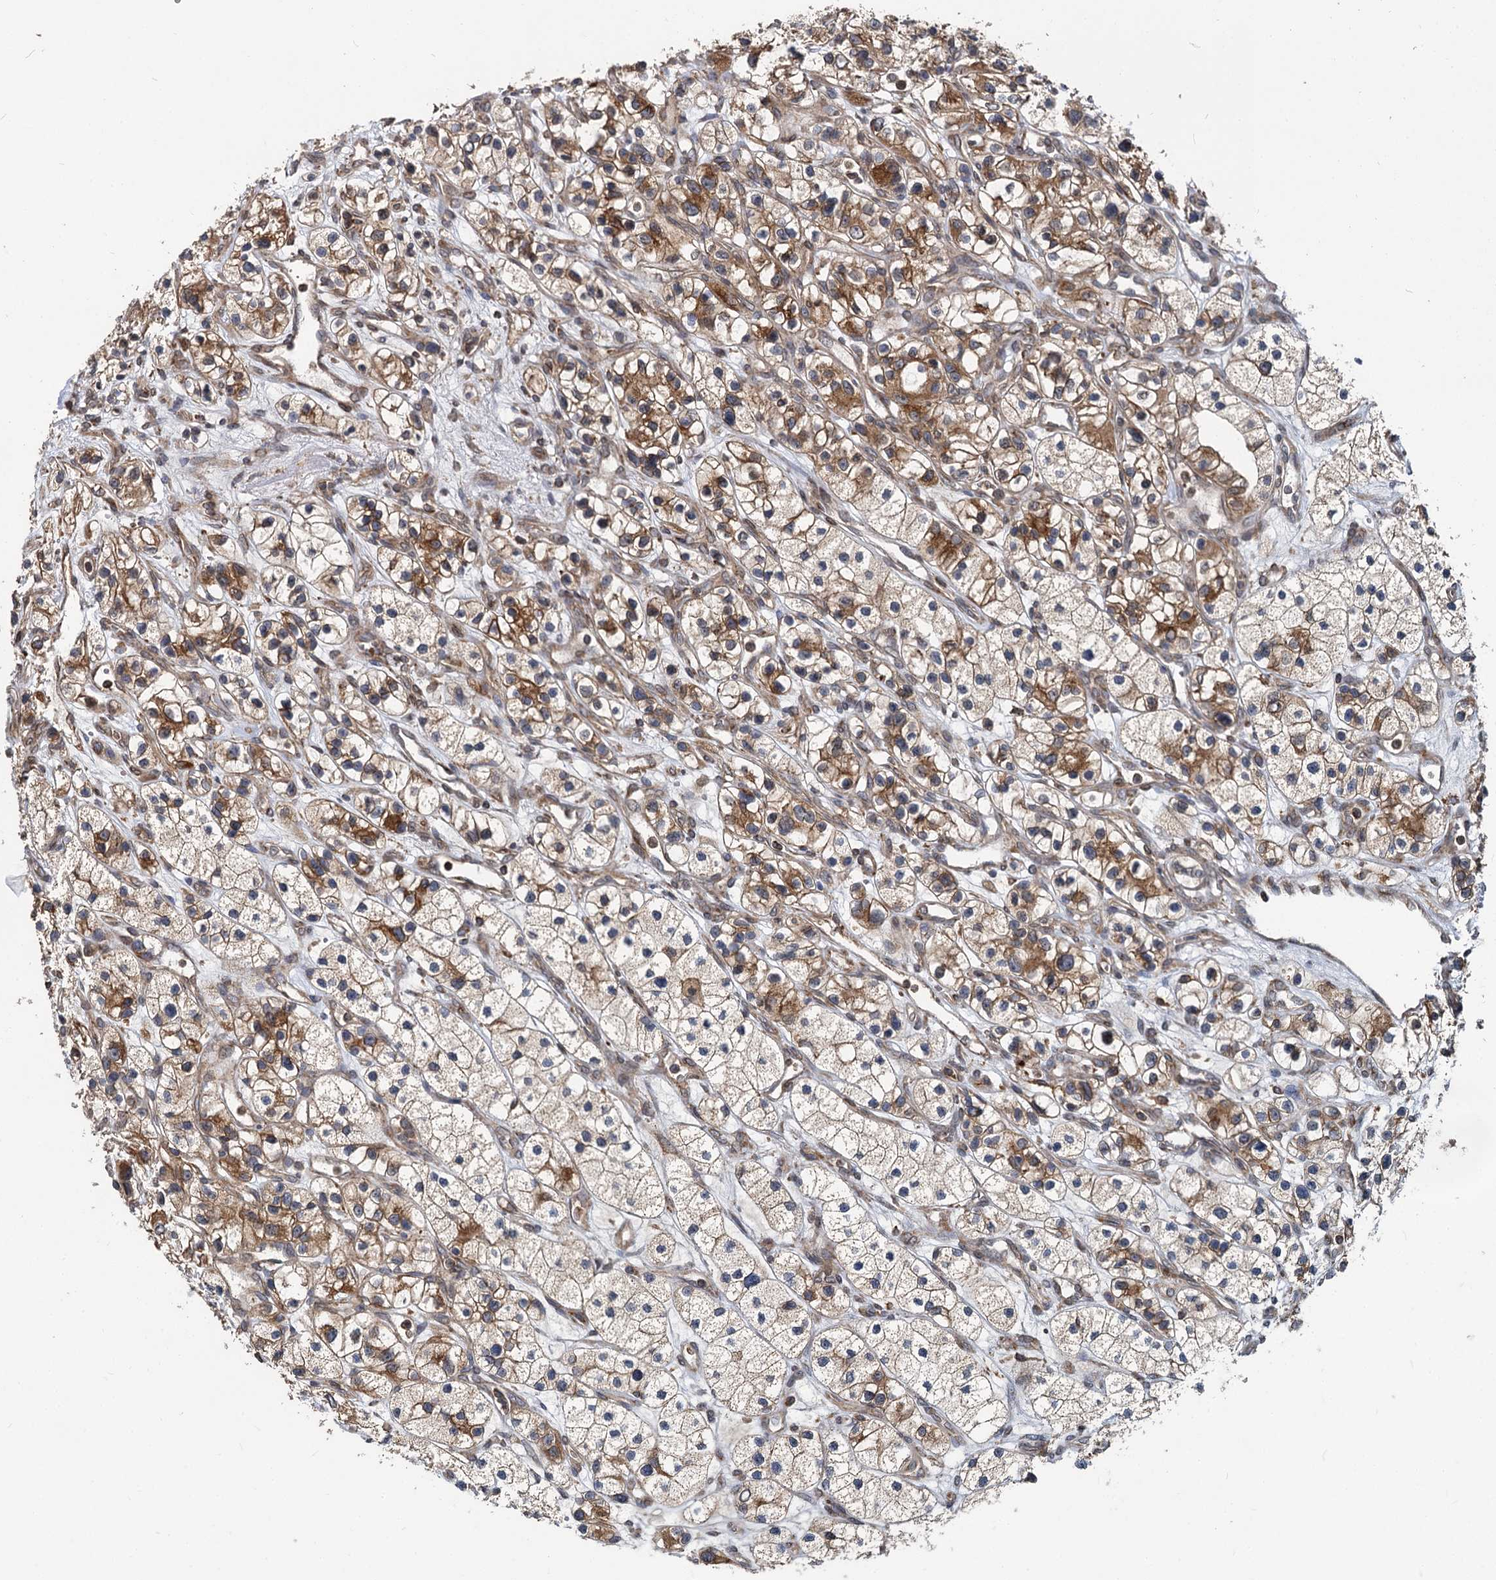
{"staining": {"intensity": "strong", "quantity": "25%-75%", "location": "cytoplasmic/membranous"}, "tissue": "renal cancer", "cell_type": "Tumor cells", "image_type": "cancer", "snomed": [{"axis": "morphology", "description": "Adenocarcinoma, NOS"}, {"axis": "topography", "description": "Kidney"}], "caption": "Renal adenocarcinoma tissue shows strong cytoplasmic/membranous positivity in about 25%-75% of tumor cells", "gene": "STIM1", "patient": {"sex": "female", "age": 57}}